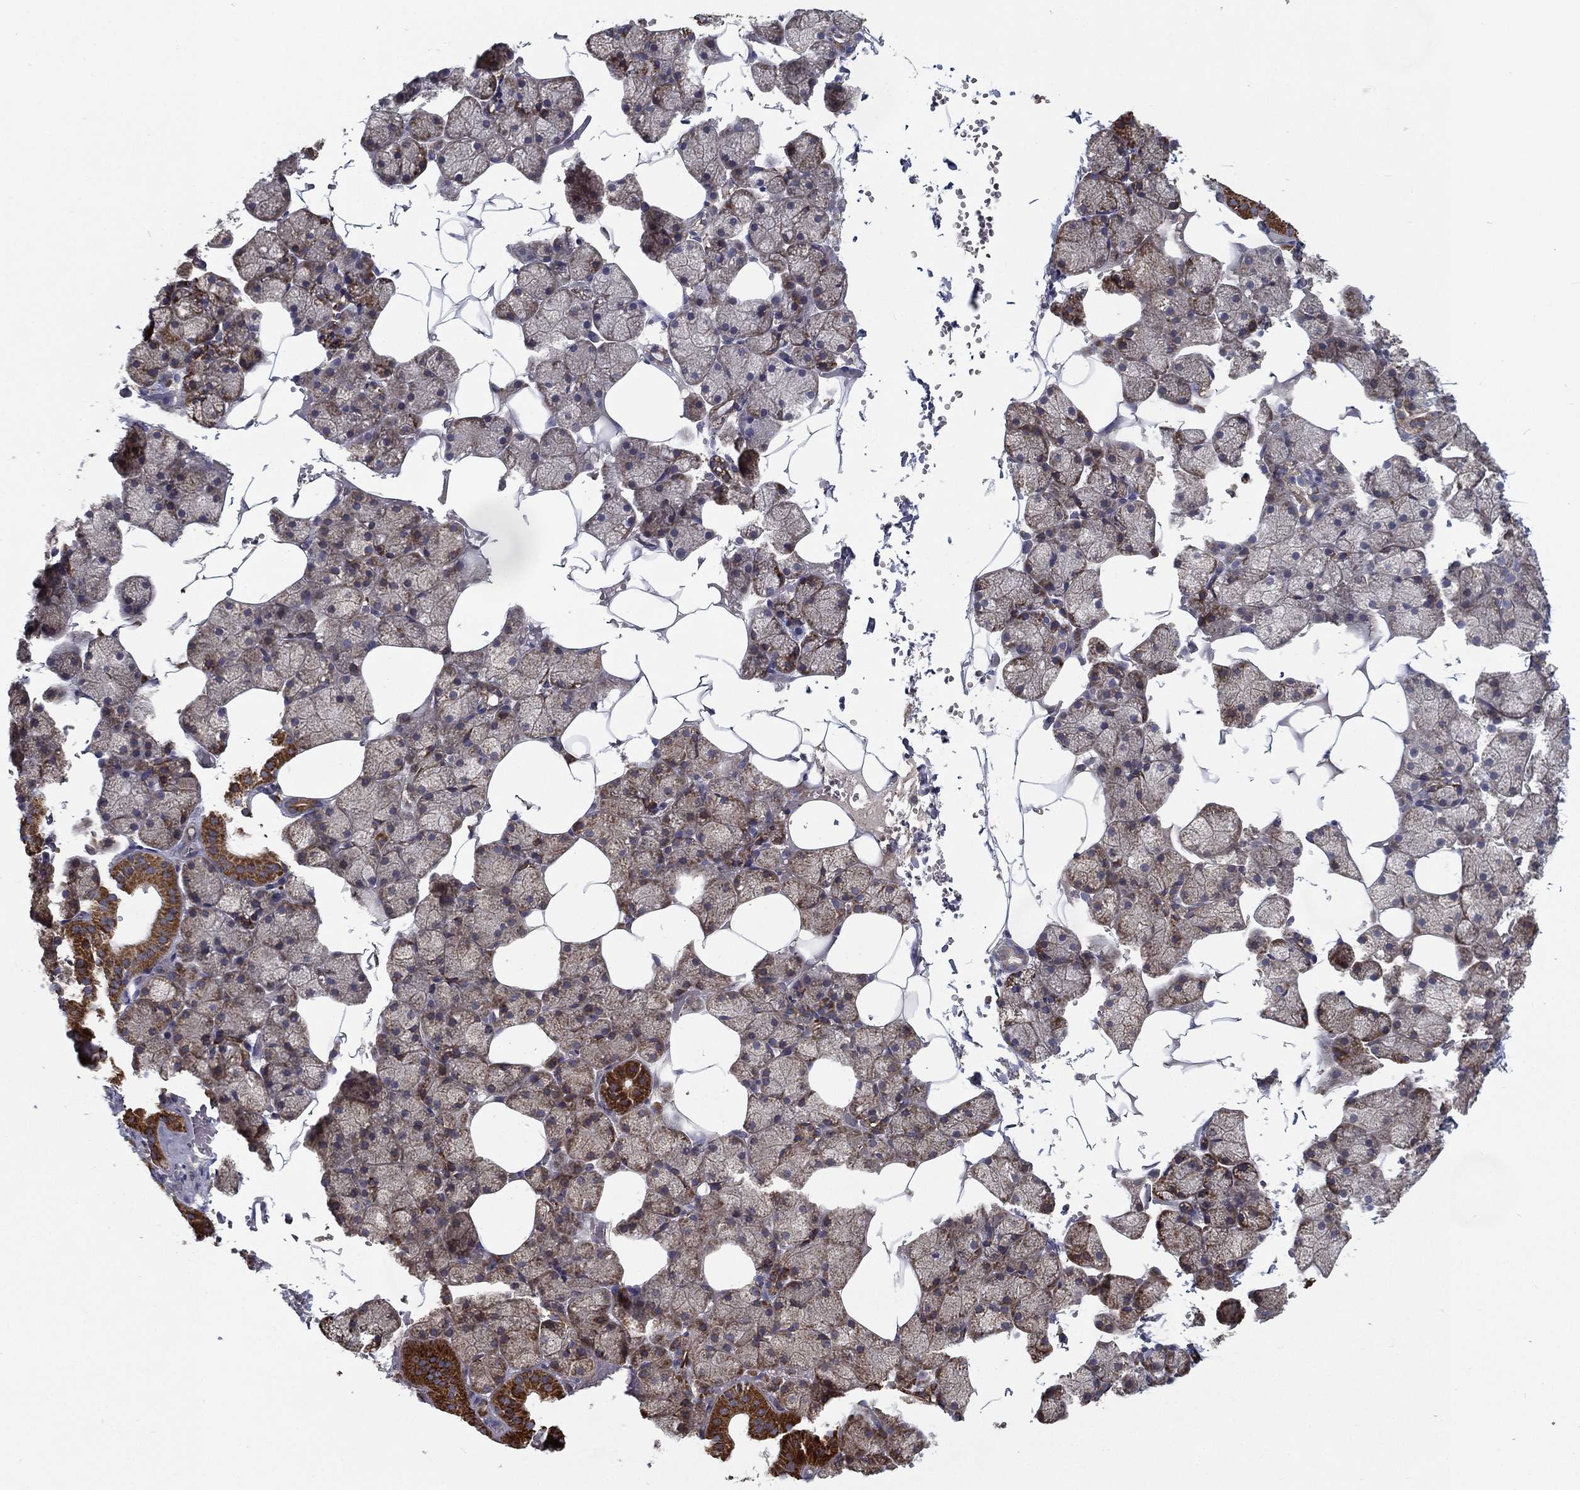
{"staining": {"intensity": "strong", "quantity": ">75%", "location": "cytoplasmic/membranous"}, "tissue": "salivary gland", "cell_type": "Glandular cells", "image_type": "normal", "snomed": [{"axis": "morphology", "description": "Normal tissue, NOS"}, {"axis": "topography", "description": "Salivary gland"}], "caption": "The histopathology image exhibits immunohistochemical staining of unremarkable salivary gland. There is strong cytoplasmic/membranous expression is present in approximately >75% of glandular cells.", "gene": "MT", "patient": {"sex": "male", "age": 38}}